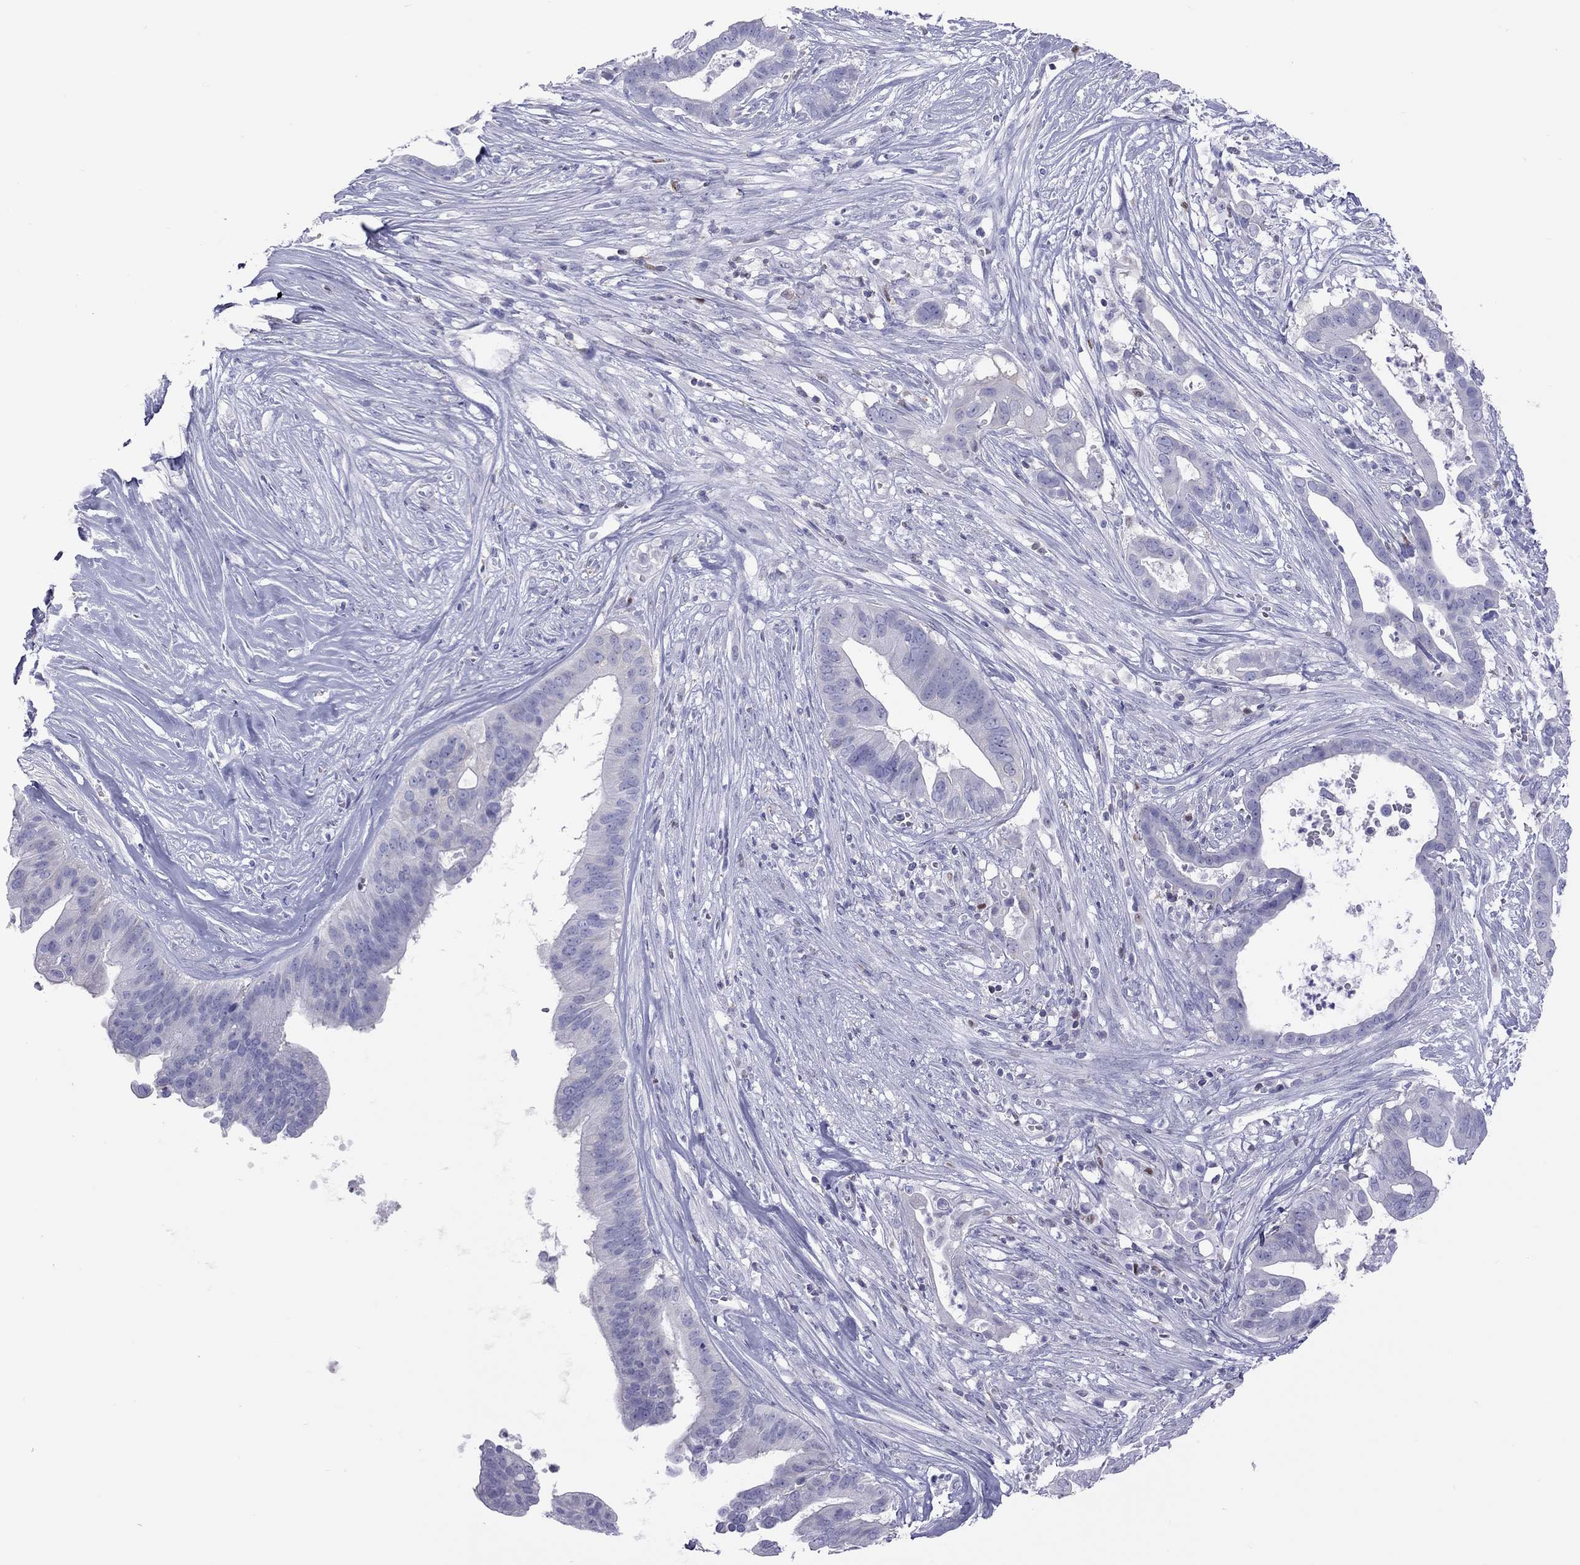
{"staining": {"intensity": "negative", "quantity": "none", "location": "none"}, "tissue": "pancreatic cancer", "cell_type": "Tumor cells", "image_type": "cancer", "snomed": [{"axis": "morphology", "description": "Adenocarcinoma, NOS"}, {"axis": "topography", "description": "Pancreas"}], "caption": "Micrograph shows no significant protein expression in tumor cells of adenocarcinoma (pancreatic).", "gene": "STAG3", "patient": {"sex": "male", "age": 61}}